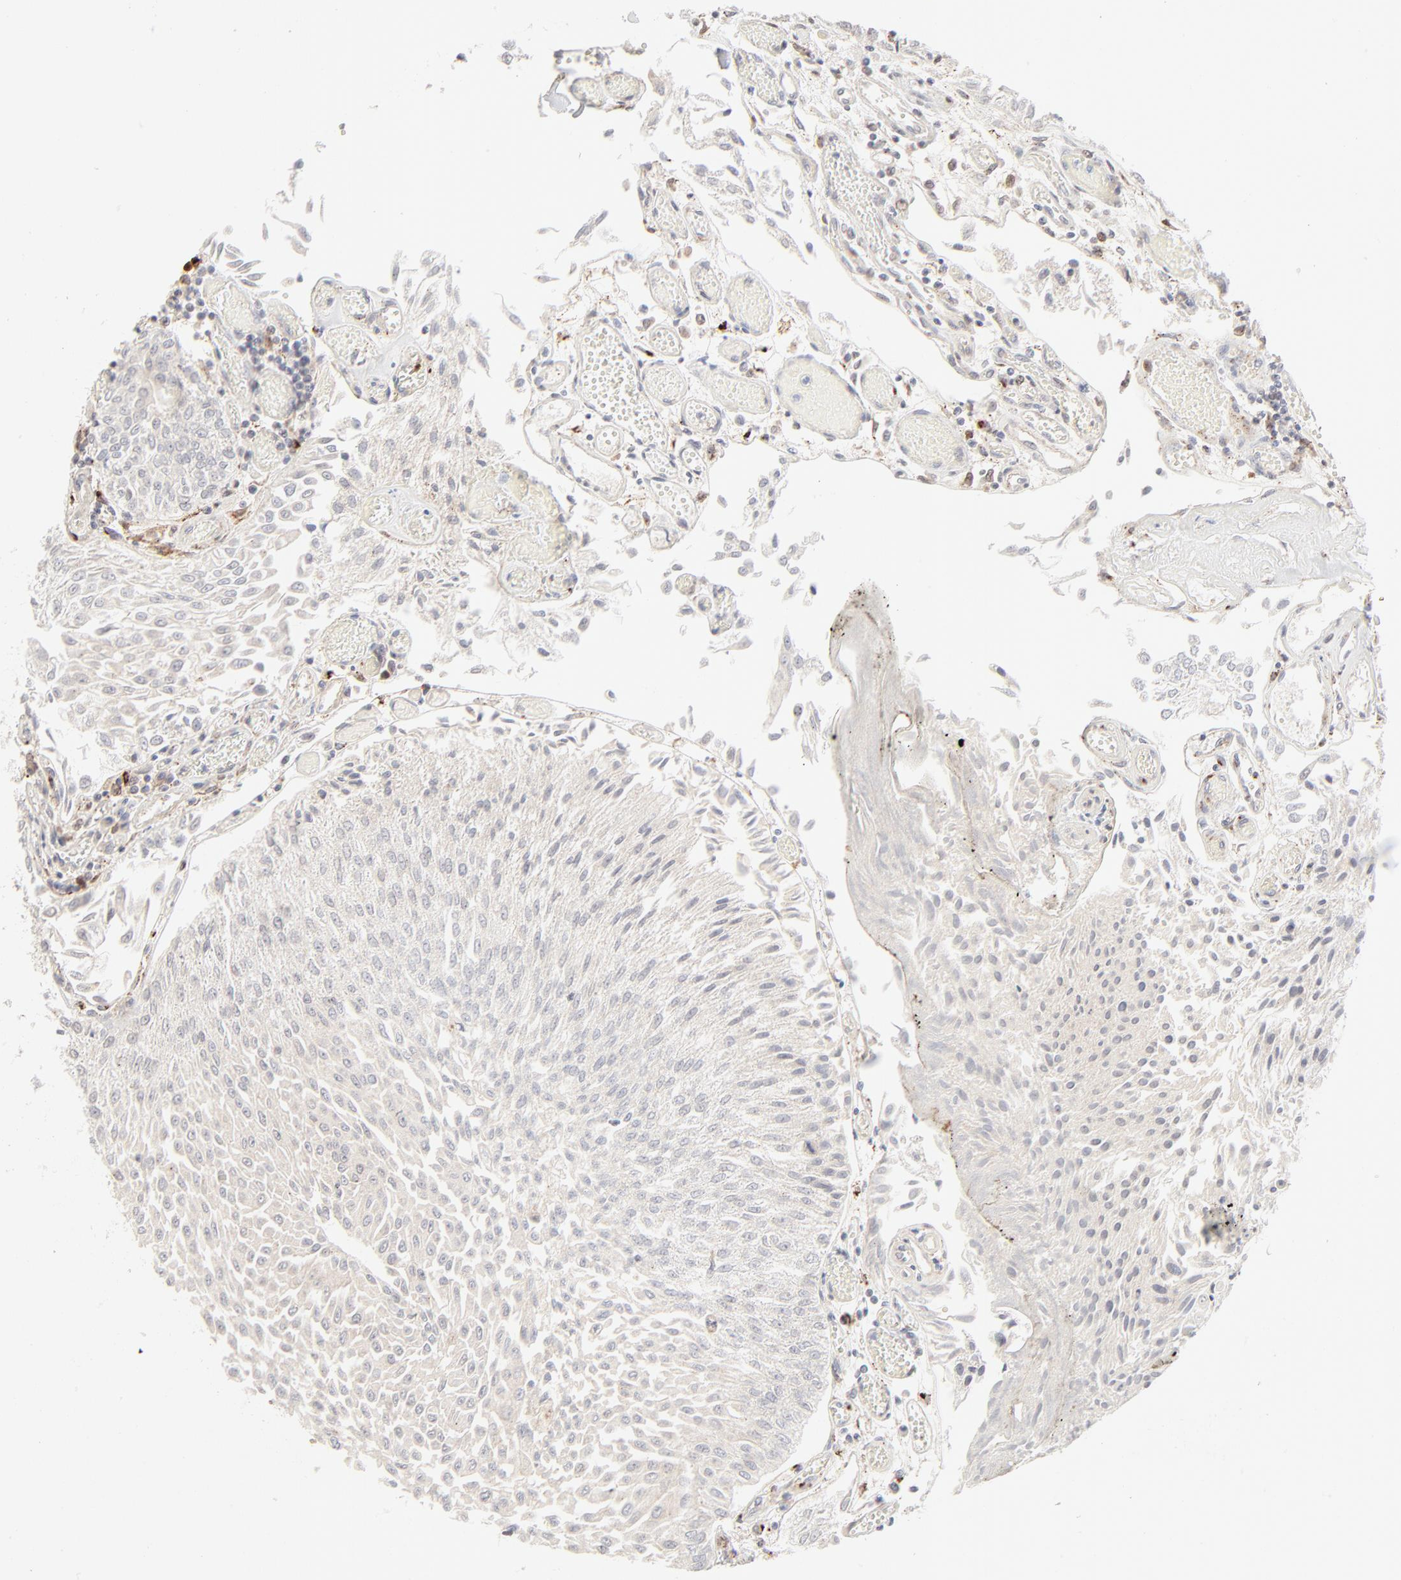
{"staining": {"intensity": "negative", "quantity": "none", "location": "none"}, "tissue": "urothelial cancer", "cell_type": "Tumor cells", "image_type": "cancer", "snomed": [{"axis": "morphology", "description": "Urothelial carcinoma, Low grade"}, {"axis": "topography", "description": "Urinary bladder"}], "caption": "IHC histopathology image of neoplastic tissue: human urothelial cancer stained with DAB (3,3'-diaminobenzidine) reveals no significant protein staining in tumor cells.", "gene": "LGALS2", "patient": {"sex": "male", "age": 86}}